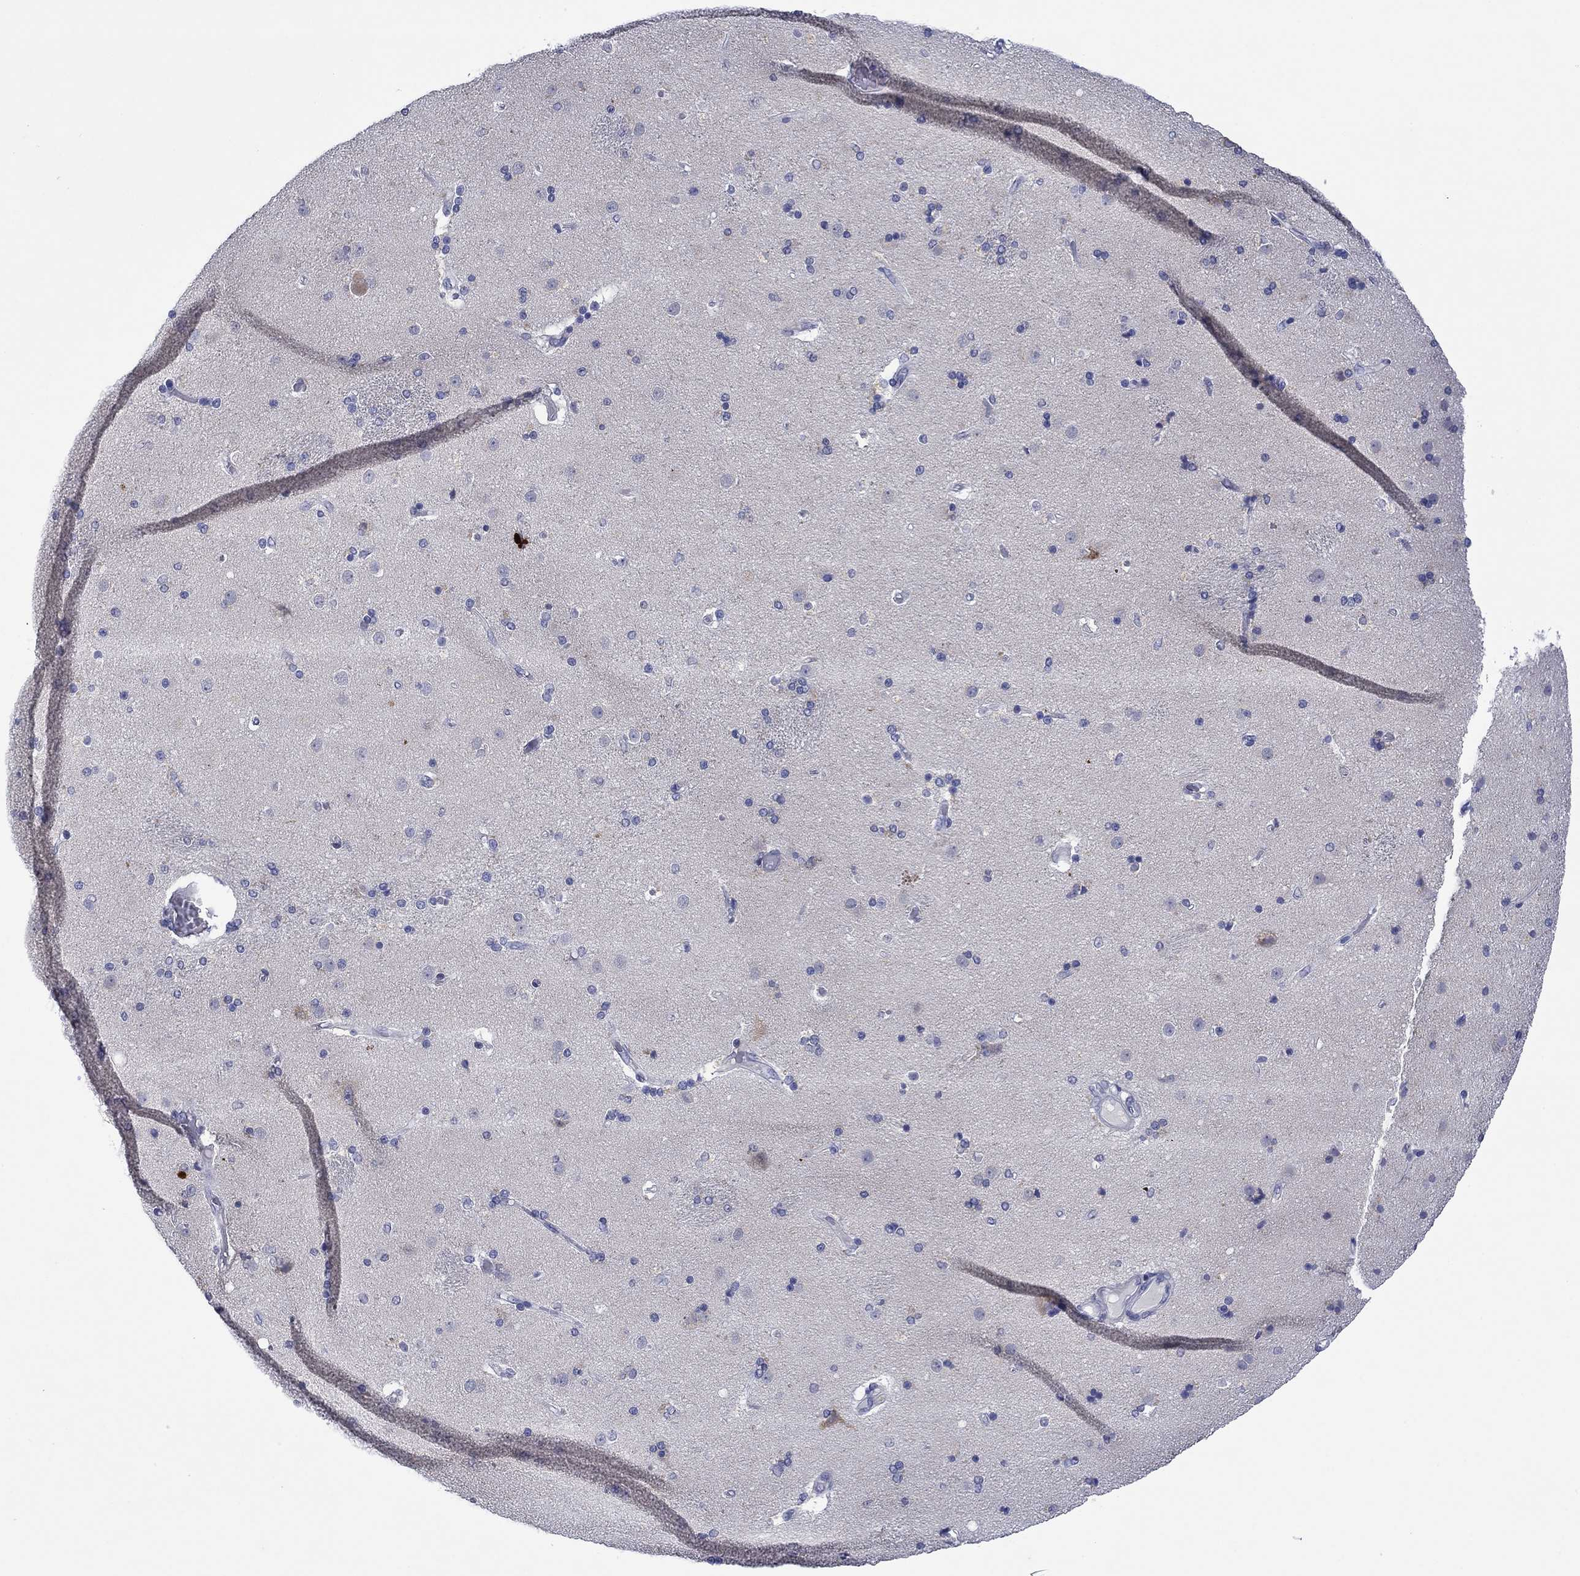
{"staining": {"intensity": "negative", "quantity": "none", "location": "none"}, "tissue": "caudate", "cell_type": "Glial cells", "image_type": "normal", "snomed": [{"axis": "morphology", "description": "Normal tissue, NOS"}, {"axis": "topography", "description": "Lateral ventricle wall"}], "caption": "An immunohistochemistry histopathology image of normal caudate is shown. There is no staining in glial cells of caudate.", "gene": "HDC", "patient": {"sex": "female", "age": 71}}